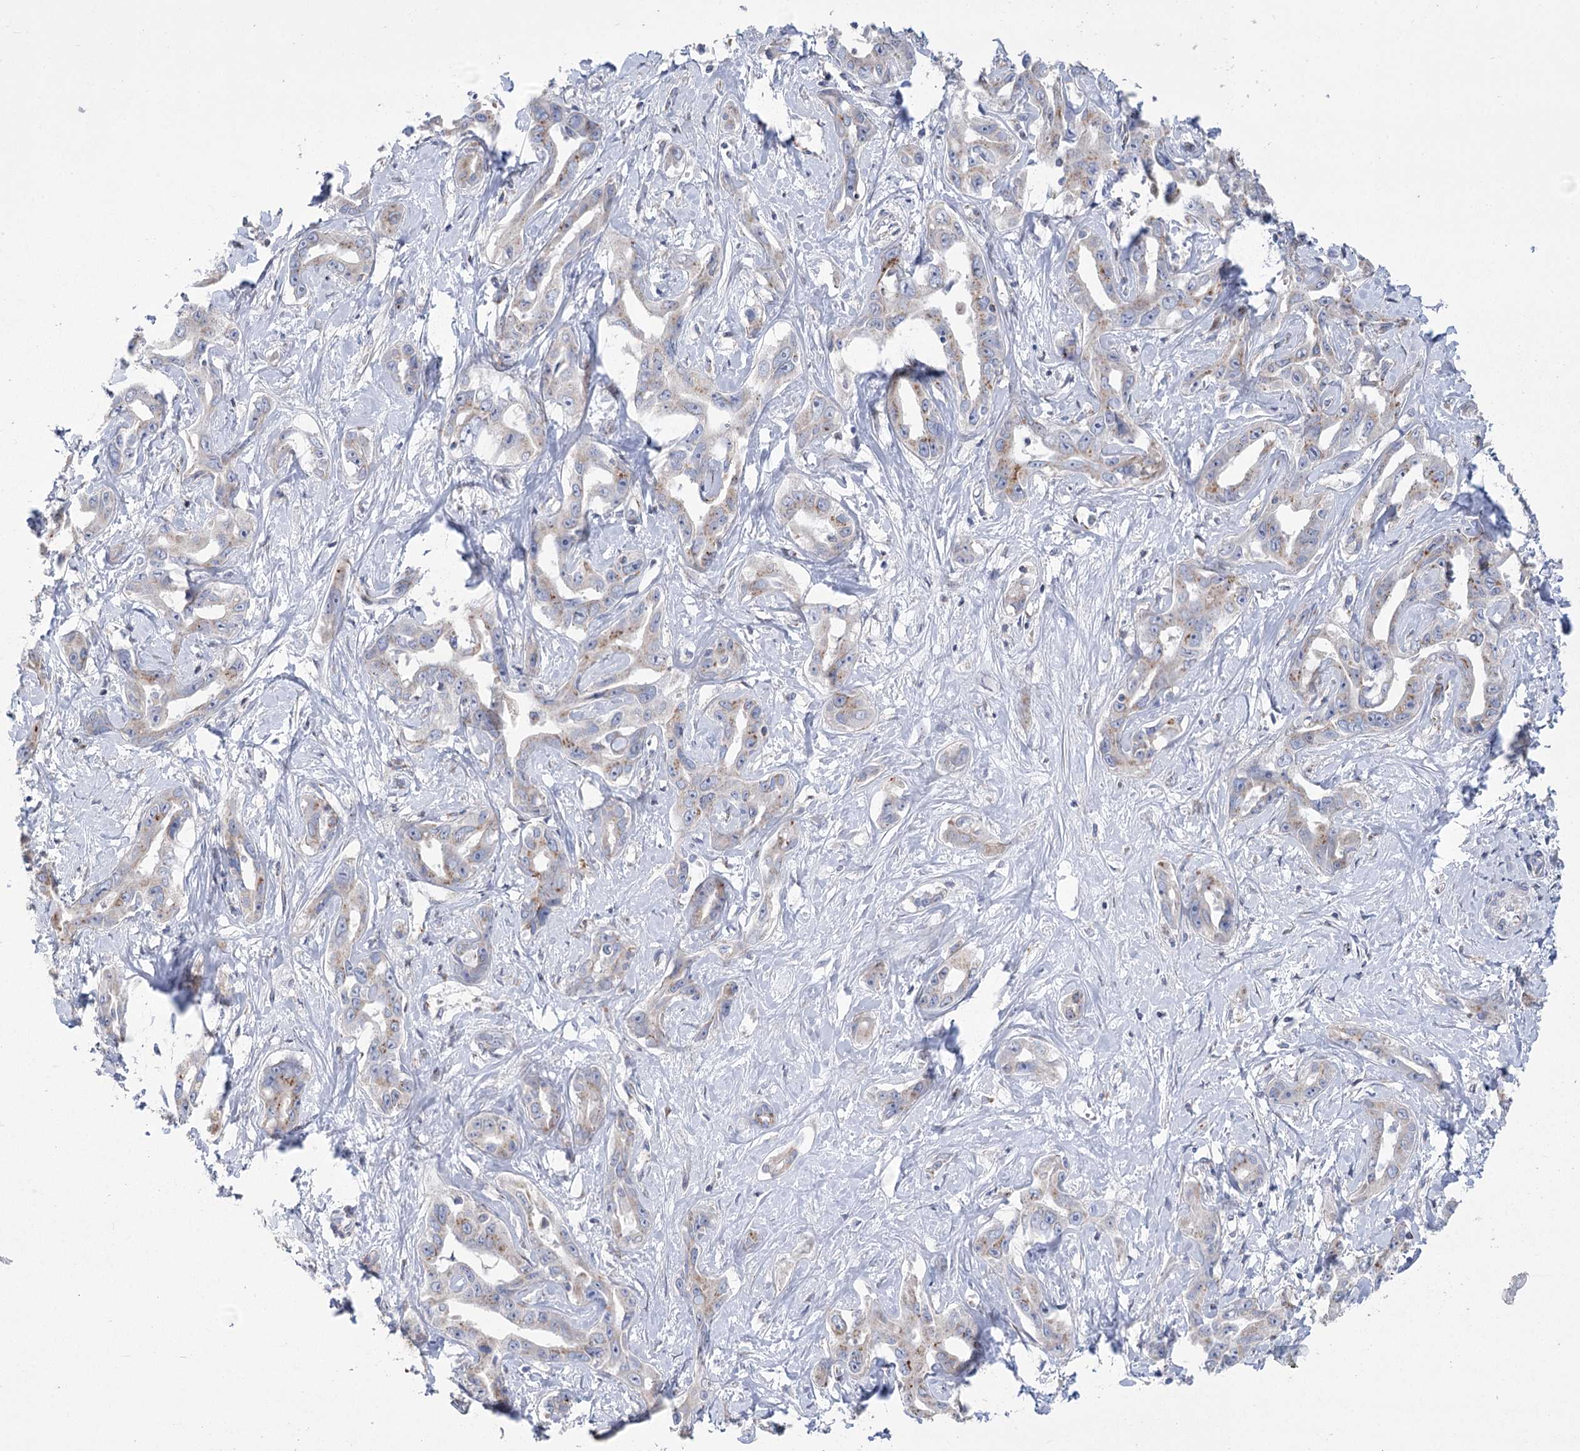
{"staining": {"intensity": "weak", "quantity": "<25%", "location": "cytoplasmic/membranous"}, "tissue": "liver cancer", "cell_type": "Tumor cells", "image_type": "cancer", "snomed": [{"axis": "morphology", "description": "Cholangiocarcinoma"}, {"axis": "topography", "description": "Liver"}], "caption": "This photomicrograph is of cholangiocarcinoma (liver) stained with IHC to label a protein in brown with the nuclei are counter-stained blue. There is no staining in tumor cells.", "gene": "NME7", "patient": {"sex": "male", "age": 59}}